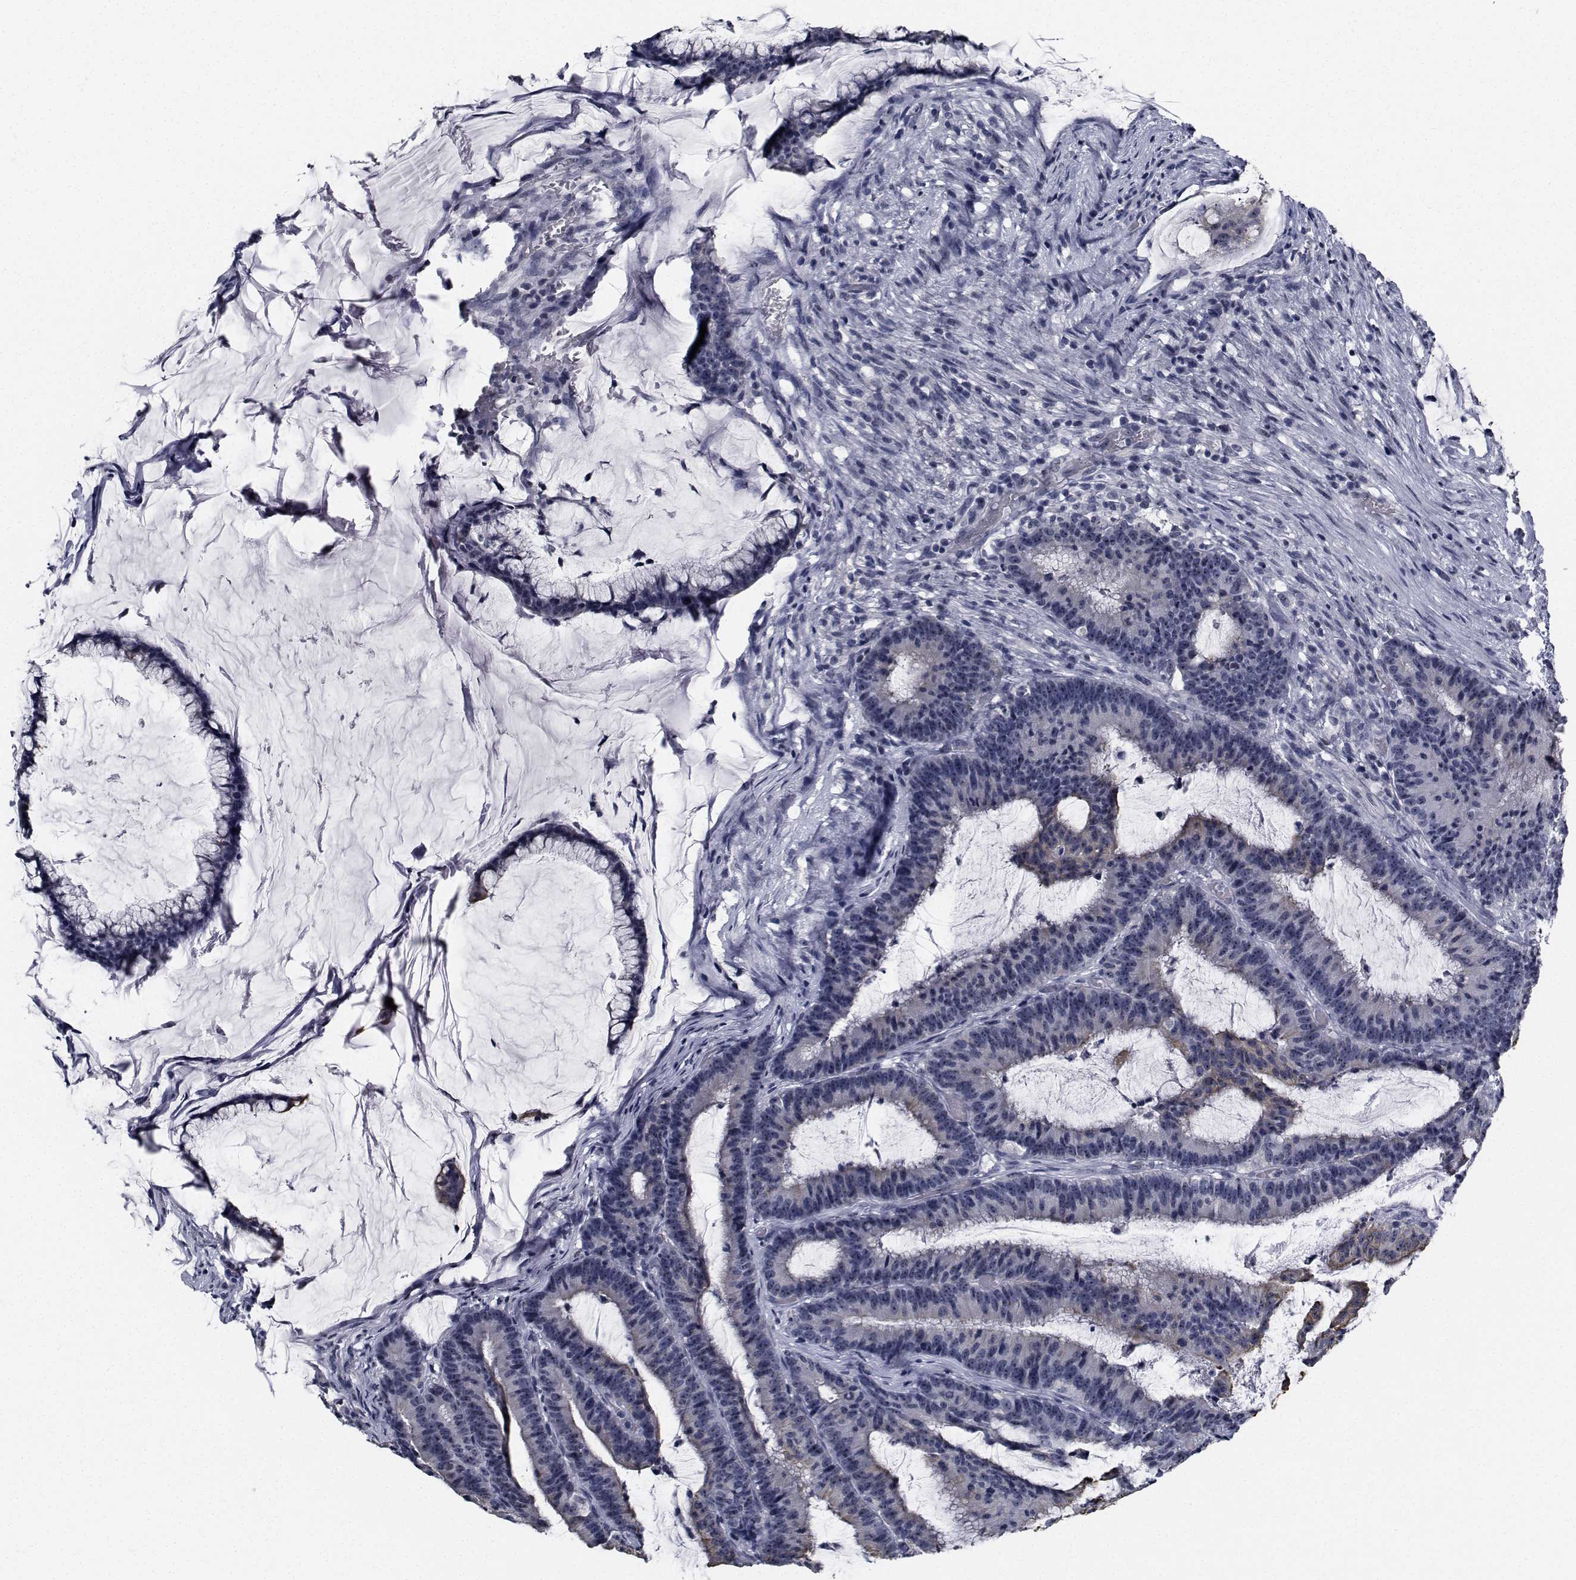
{"staining": {"intensity": "negative", "quantity": "none", "location": "none"}, "tissue": "colorectal cancer", "cell_type": "Tumor cells", "image_type": "cancer", "snomed": [{"axis": "morphology", "description": "Adenocarcinoma, NOS"}, {"axis": "topography", "description": "Colon"}], "caption": "This is a image of immunohistochemistry staining of colorectal cancer (adenocarcinoma), which shows no expression in tumor cells.", "gene": "NVL", "patient": {"sex": "female", "age": 78}}